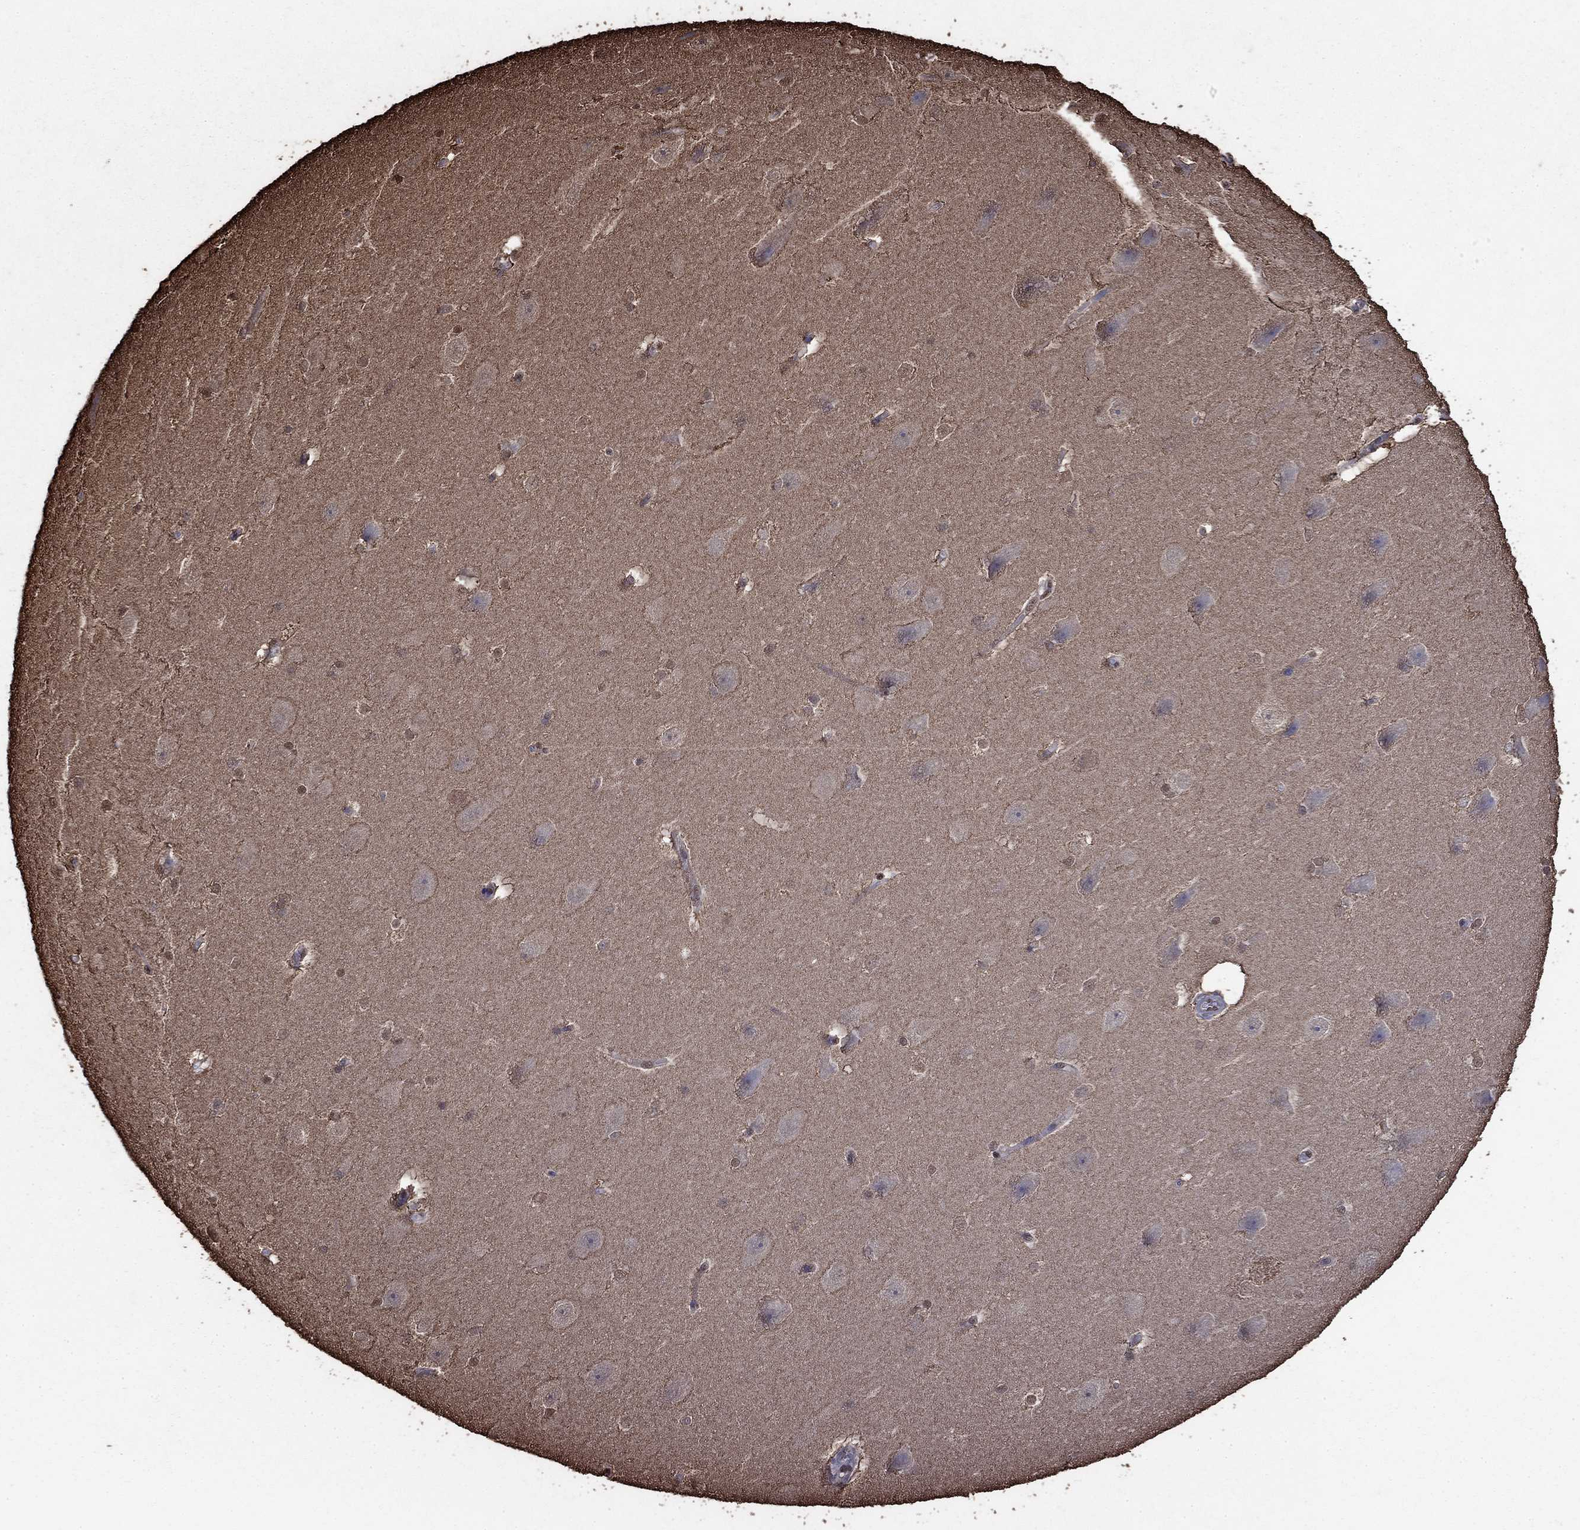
{"staining": {"intensity": "moderate", "quantity": "<25%", "location": "cytoplasmic/membranous,nuclear"}, "tissue": "hippocampus", "cell_type": "Glial cells", "image_type": "normal", "snomed": [{"axis": "morphology", "description": "Normal tissue, NOS"}, {"axis": "topography", "description": "Cerebral cortex"}, {"axis": "topography", "description": "Hippocampus"}], "caption": "Brown immunohistochemical staining in normal human hippocampus displays moderate cytoplasmic/membranous,nuclear staining in approximately <25% of glial cells. The protein is shown in brown color, while the nuclei are stained blue.", "gene": "GAPDH", "patient": {"sex": "female", "age": 19}}